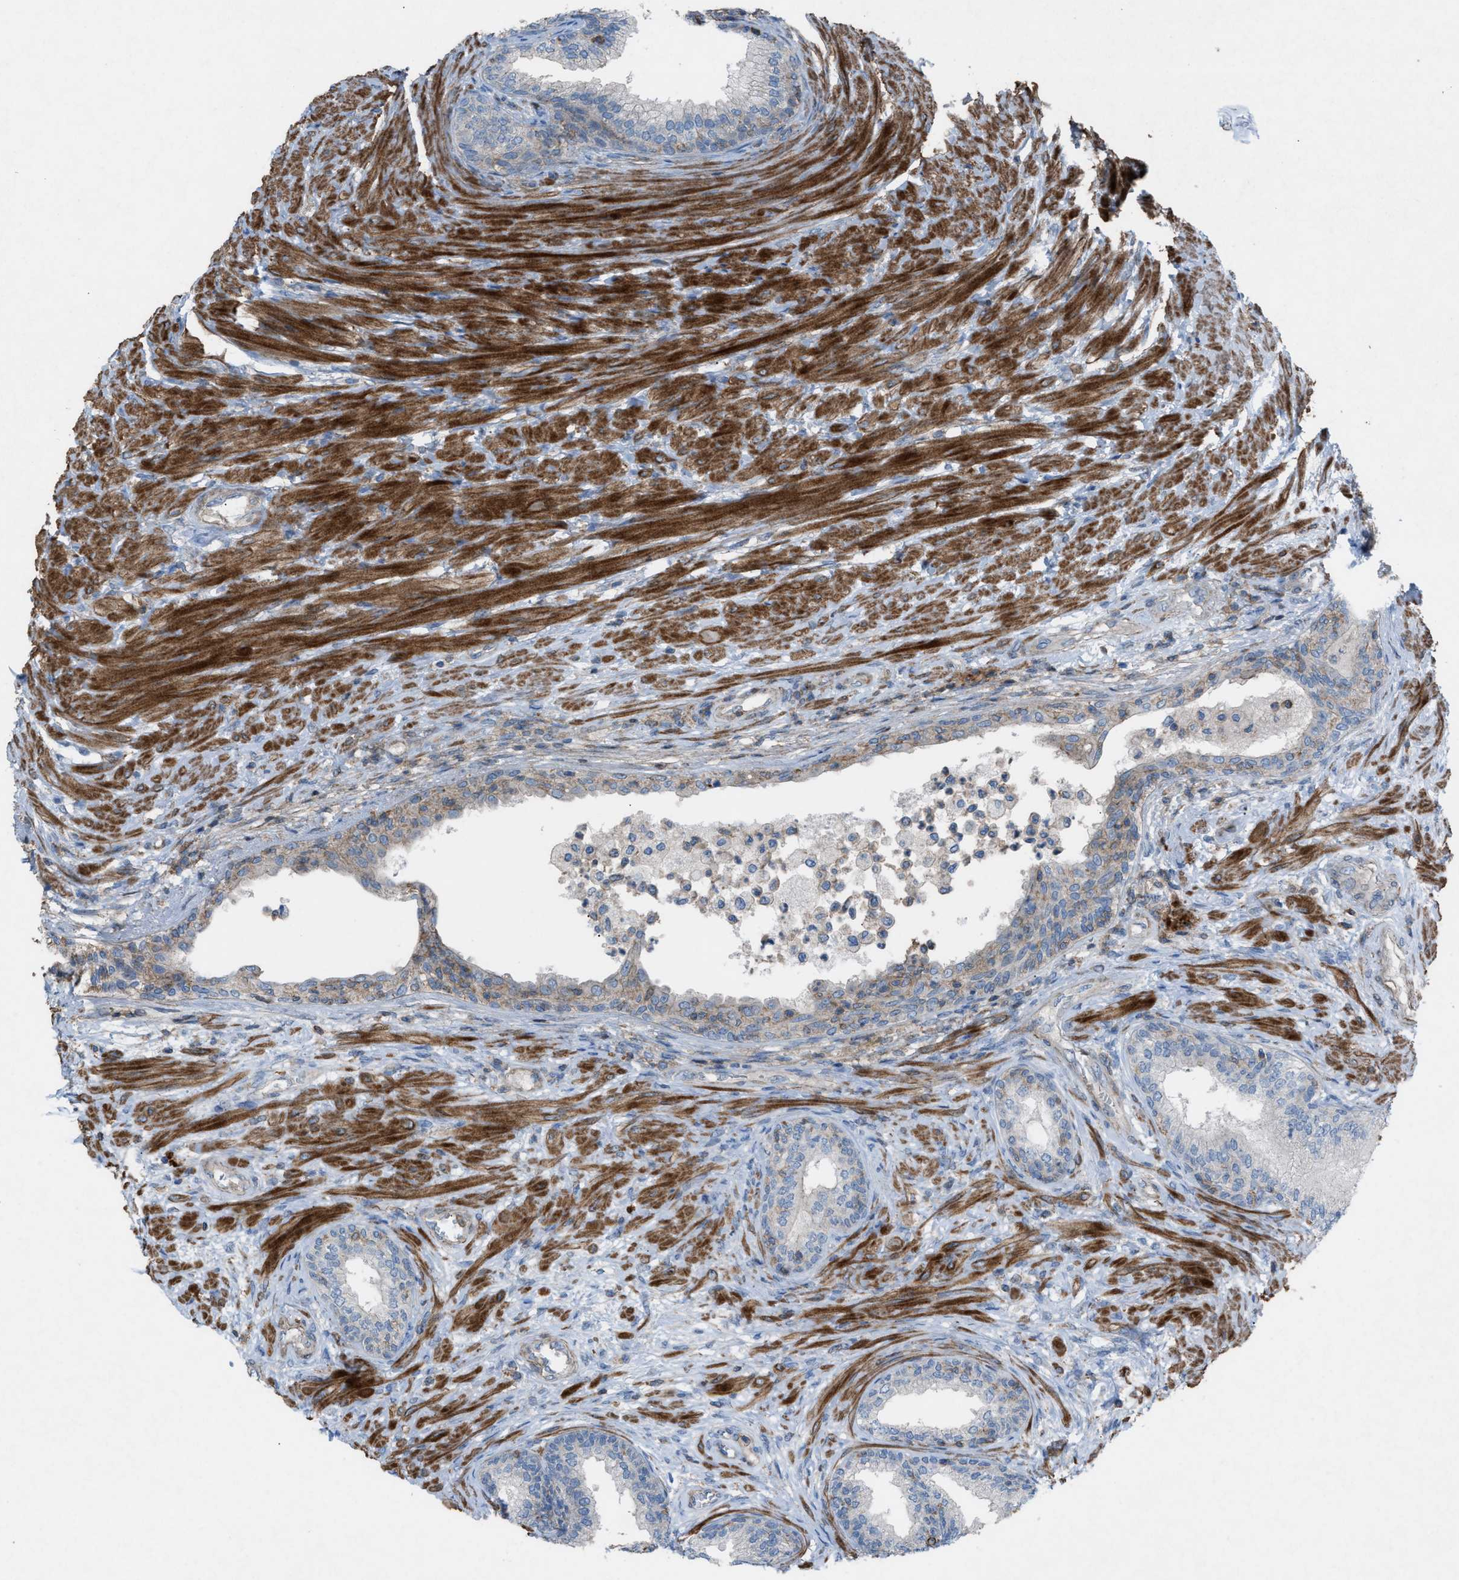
{"staining": {"intensity": "weak", "quantity": "<25%", "location": "cytoplasmic/membranous"}, "tissue": "prostate", "cell_type": "Glandular cells", "image_type": "normal", "snomed": [{"axis": "morphology", "description": "Normal tissue, NOS"}, {"axis": "topography", "description": "Prostate"}], "caption": "Image shows no significant protein expression in glandular cells of benign prostate.", "gene": "NCK2", "patient": {"sex": "male", "age": 76}}